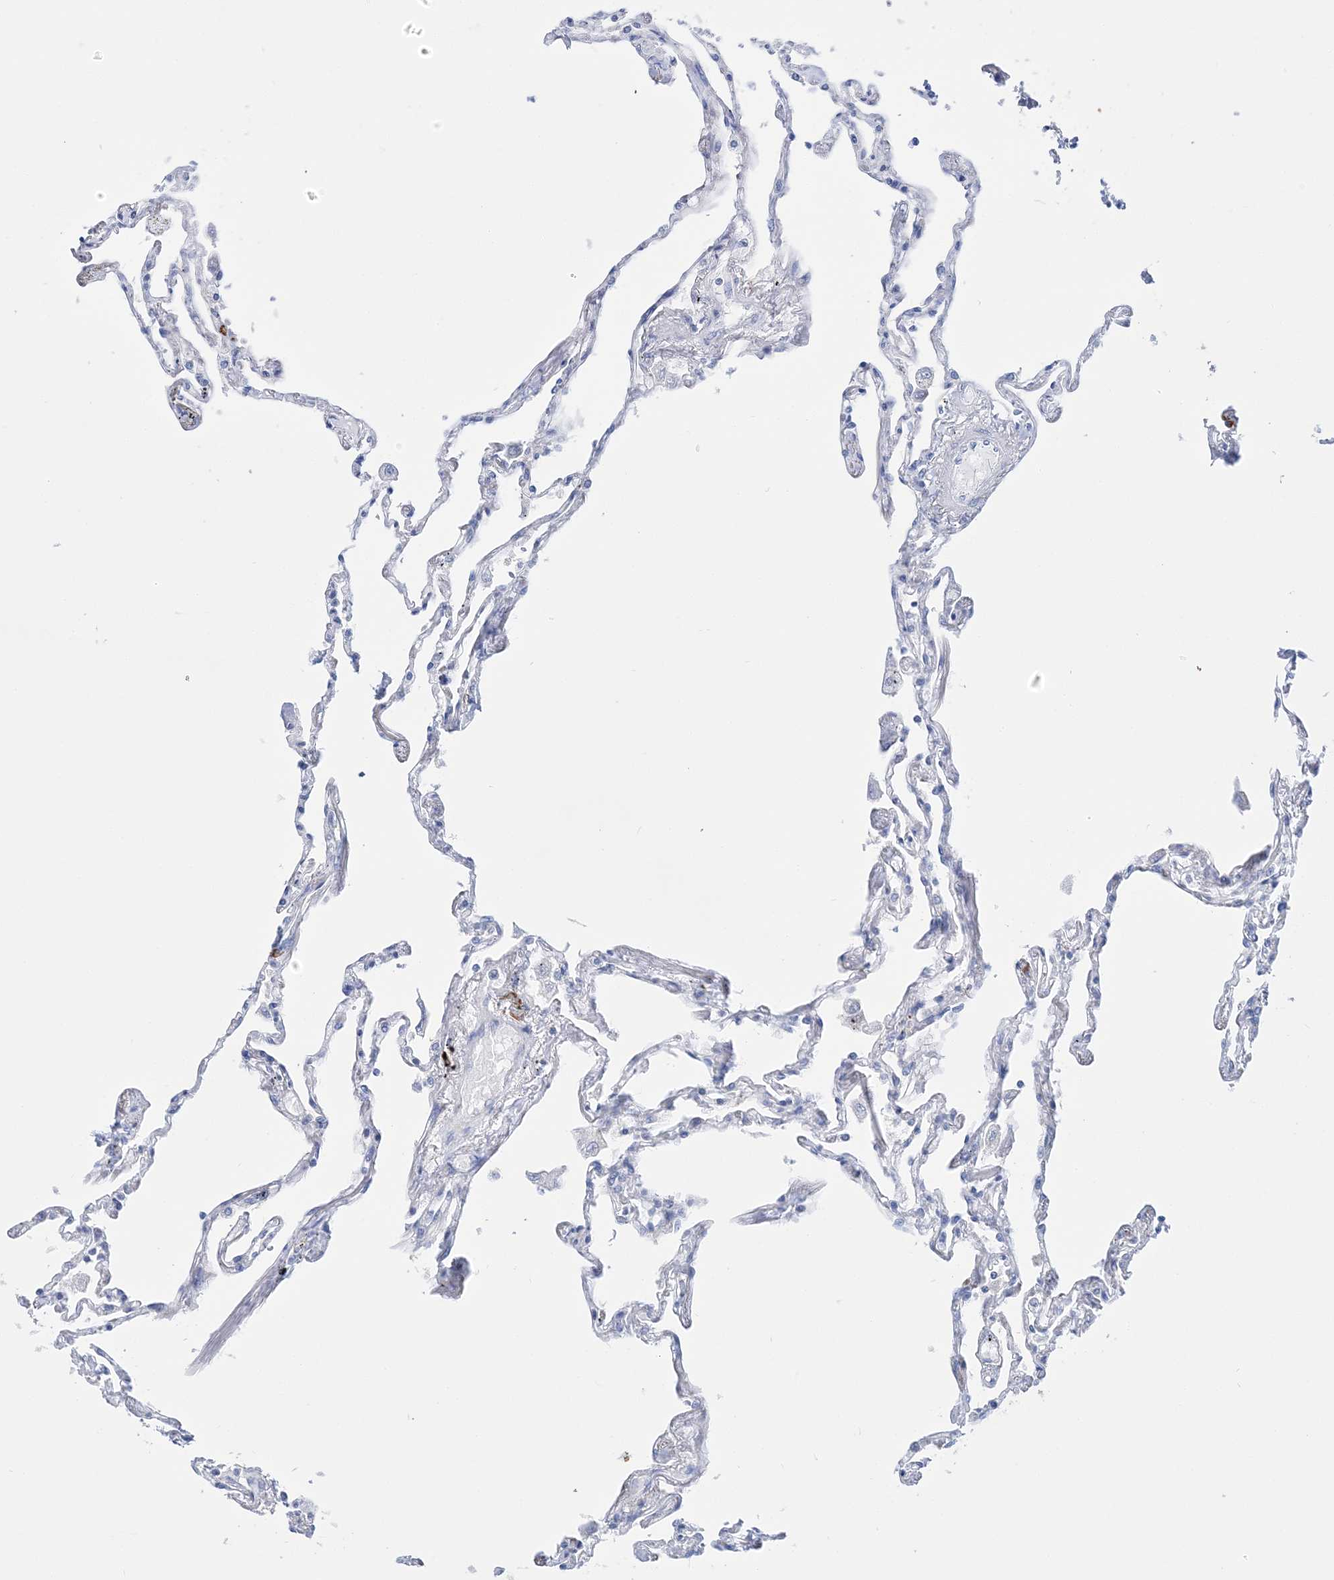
{"staining": {"intensity": "negative", "quantity": "none", "location": "none"}, "tissue": "lung", "cell_type": "Alveolar cells", "image_type": "normal", "snomed": [{"axis": "morphology", "description": "Normal tissue, NOS"}, {"axis": "topography", "description": "Lung"}], "caption": "Immunohistochemical staining of unremarkable human lung reveals no significant expression in alveolar cells. The staining is performed using DAB brown chromogen with nuclei counter-stained in using hematoxylin.", "gene": "TSPYL6", "patient": {"sex": "female", "age": 67}}